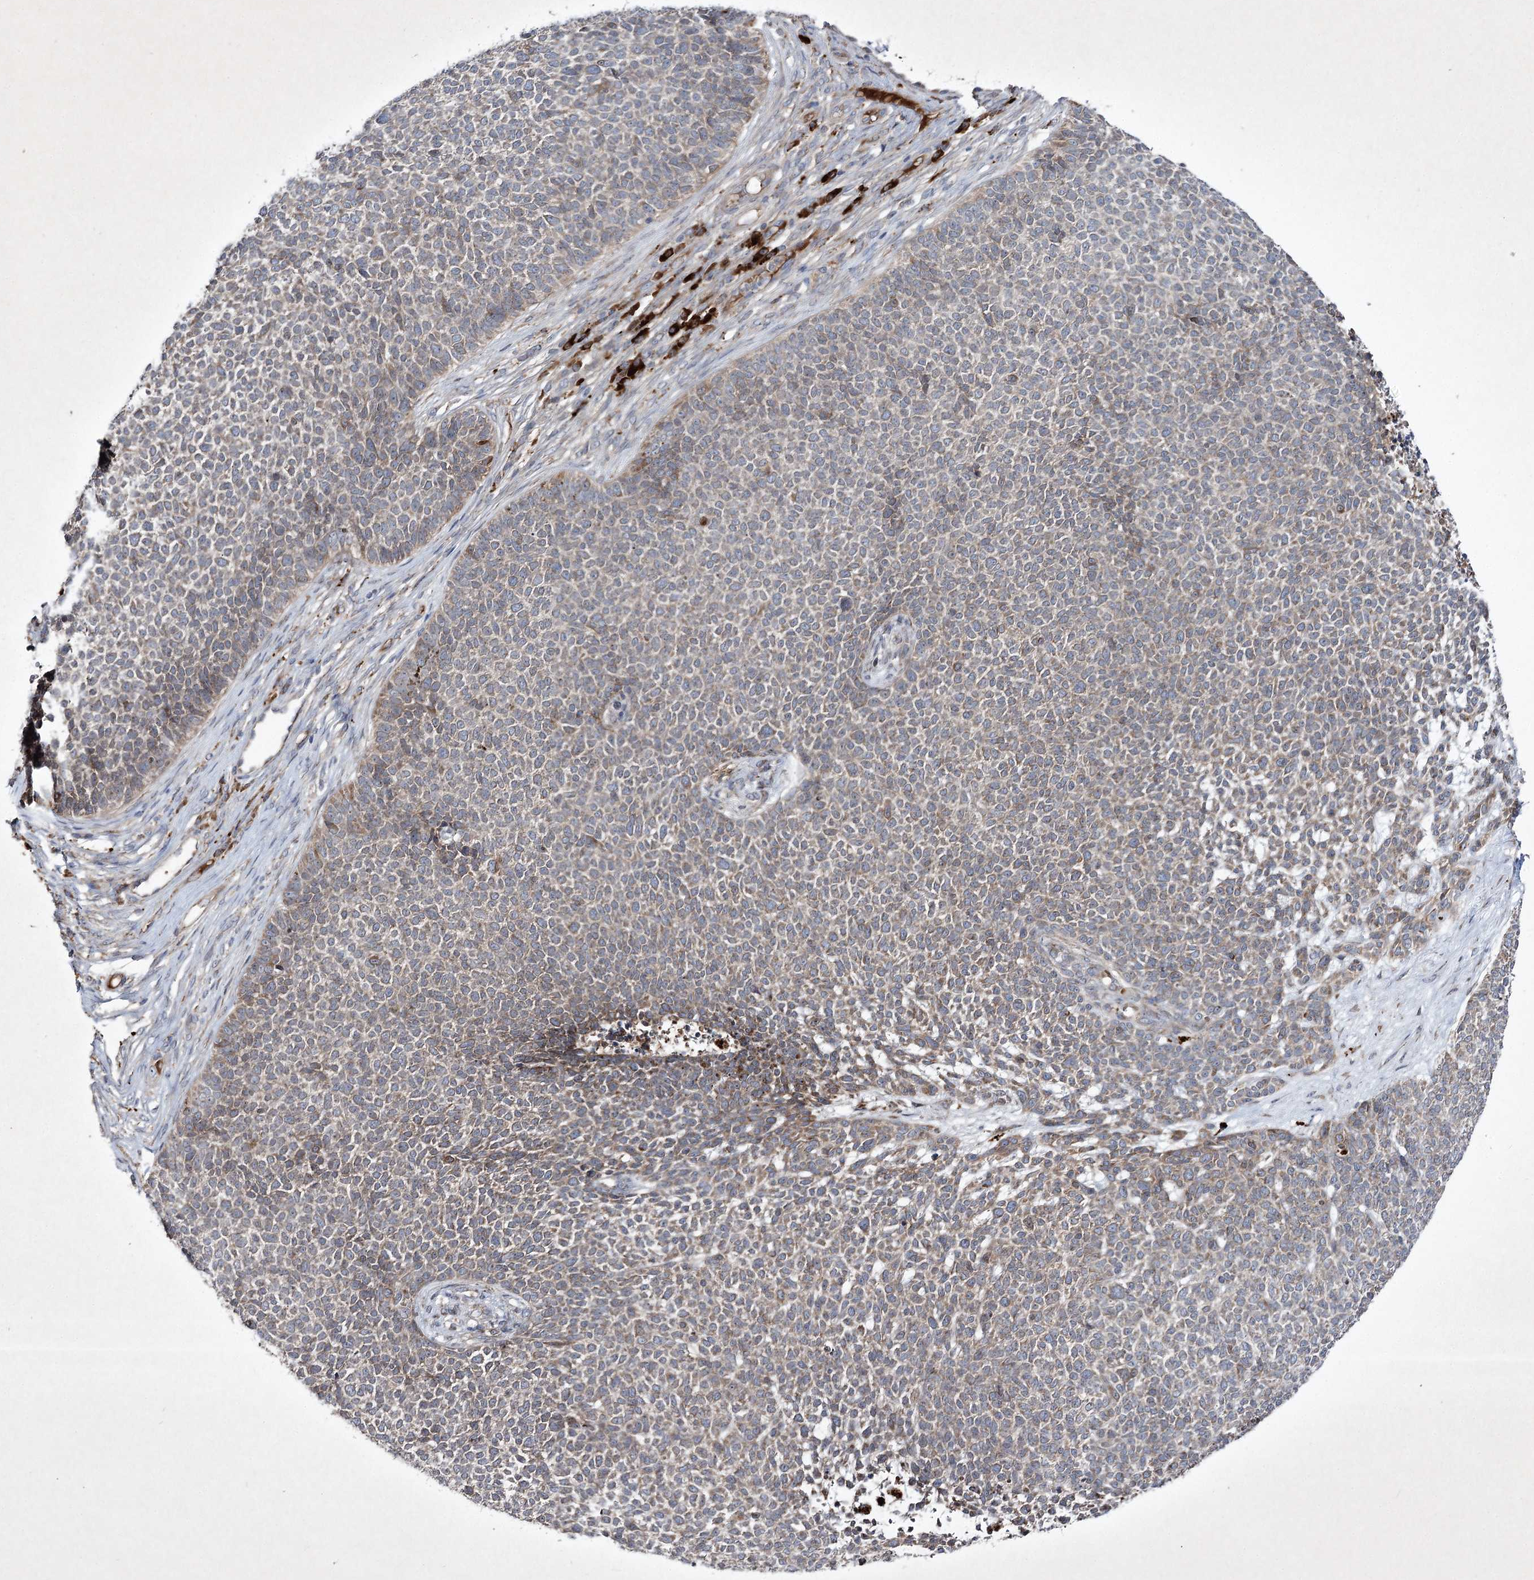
{"staining": {"intensity": "weak", "quantity": "25%-75%", "location": "cytoplasmic/membranous"}, "tissue": "skin cancer", "cell_type": "Tumor cells", "image_type": "cancer", "snomed": [{"axis": "morphology", "description": "Basal cell carcinoma"}, {"axis": "topography", "description": "Skin"}], "caption": "A micrograph of skin cancer stained for a protein shows weak cytoplasmic/membranous brown staining in tumor cells.", "gene": "ALG9", "patient": {"sex": "female", "age": 84}}